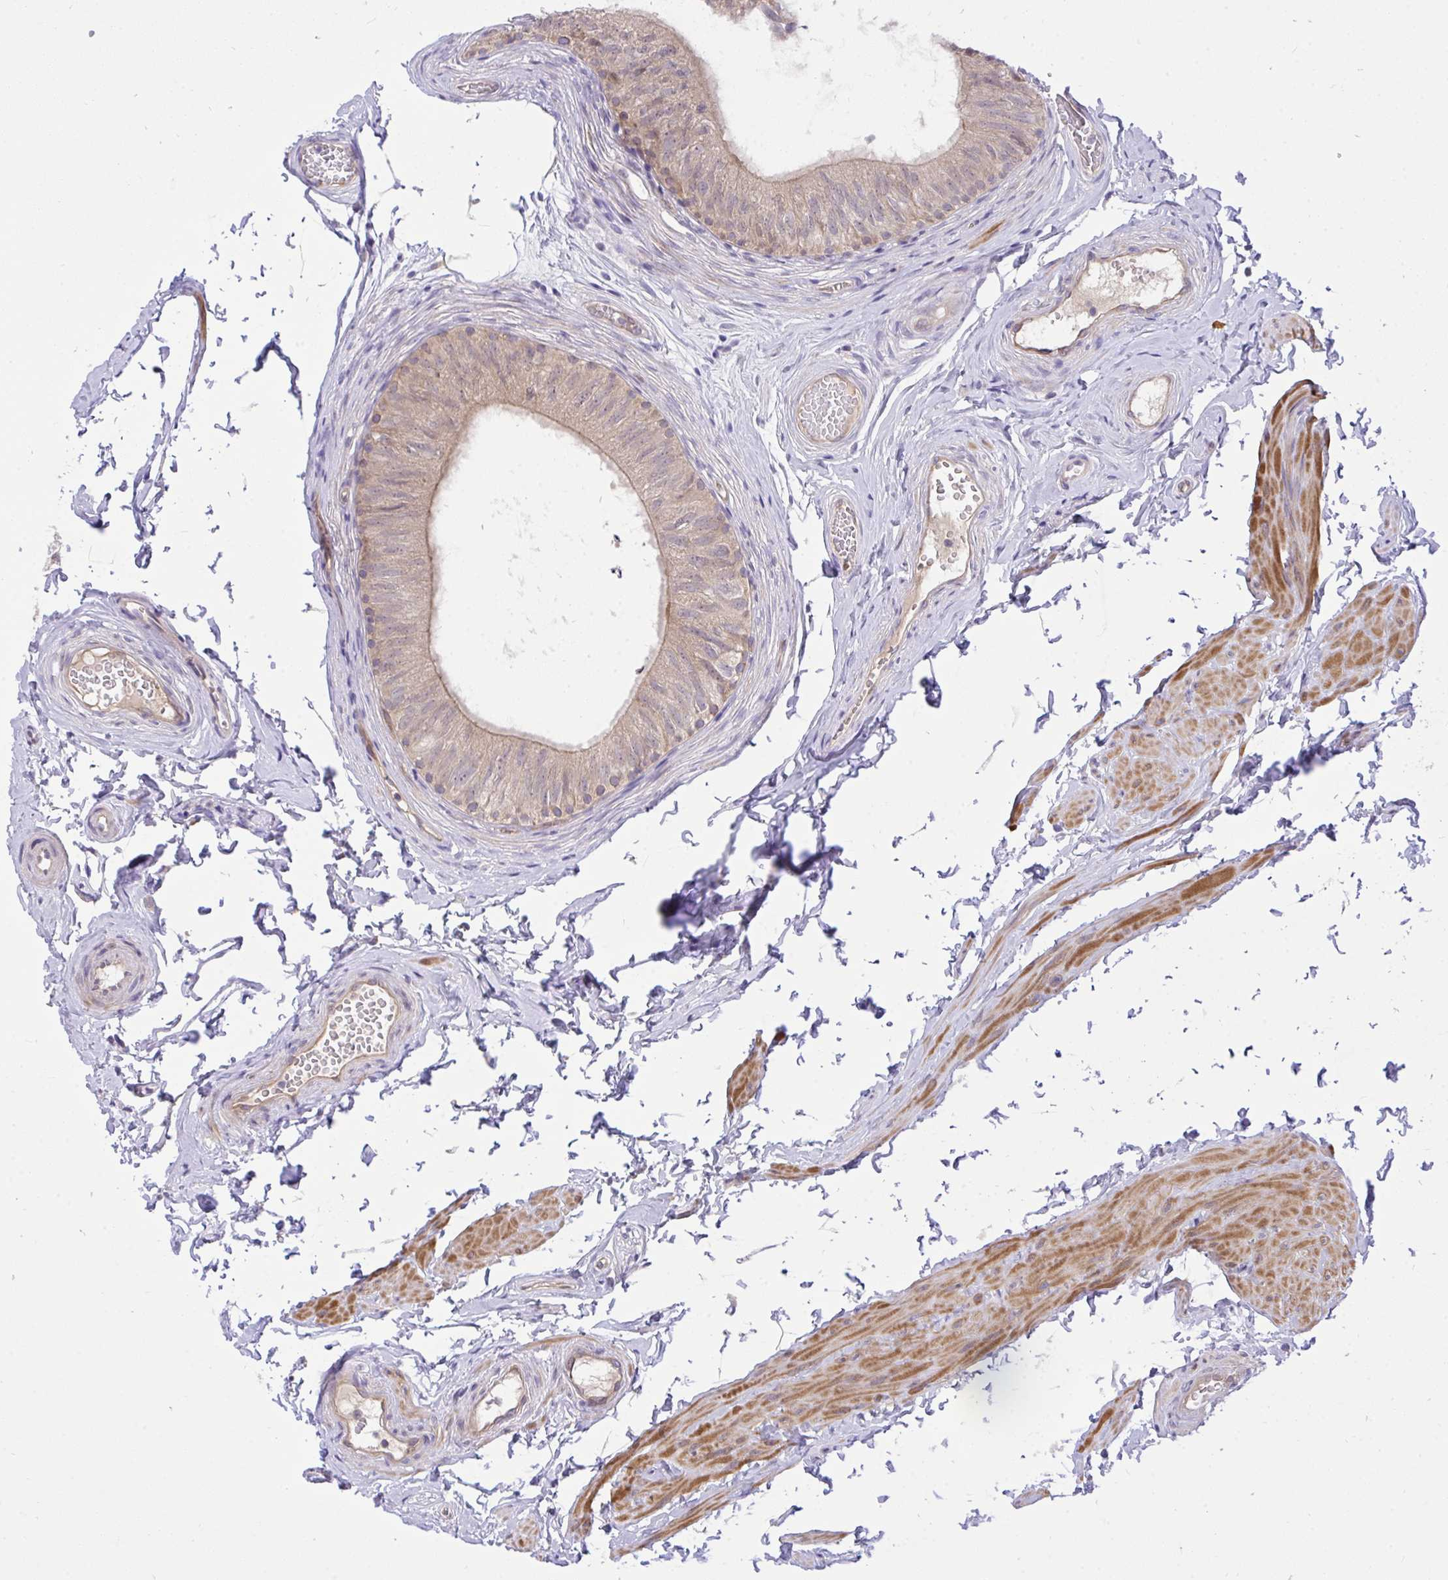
{"staining": {"intensity": "moderate", "quantity": ">75%", "location": "cytoplasmic/membranous"}, "tissue": "epididymis", "cell_type": "Glandular cells", "image_type": "normal", "snomed": [{"axis": "morphology", "description": "Normal tissue, NOS"}, {"axis": "topography", "description": "Epididymis, spermatic cord, NOS"}, {"axis": "topography", "description": "Epididymis"}, {"axis": "topography", "description": "Peripheral nerve tissue"}], "caption": "Moderate cytoplasmic/membranous positivity is appreciated in approximately >75% of glandular cells in normal epididymis. The staining was performed using DAB to visualize the protein expression in brown, while the nuclei were stained in blue with hematoxylin (Magnification: 20x).", "gene": "C19orf54", "patient": {"sex": "male", "age": 29}}